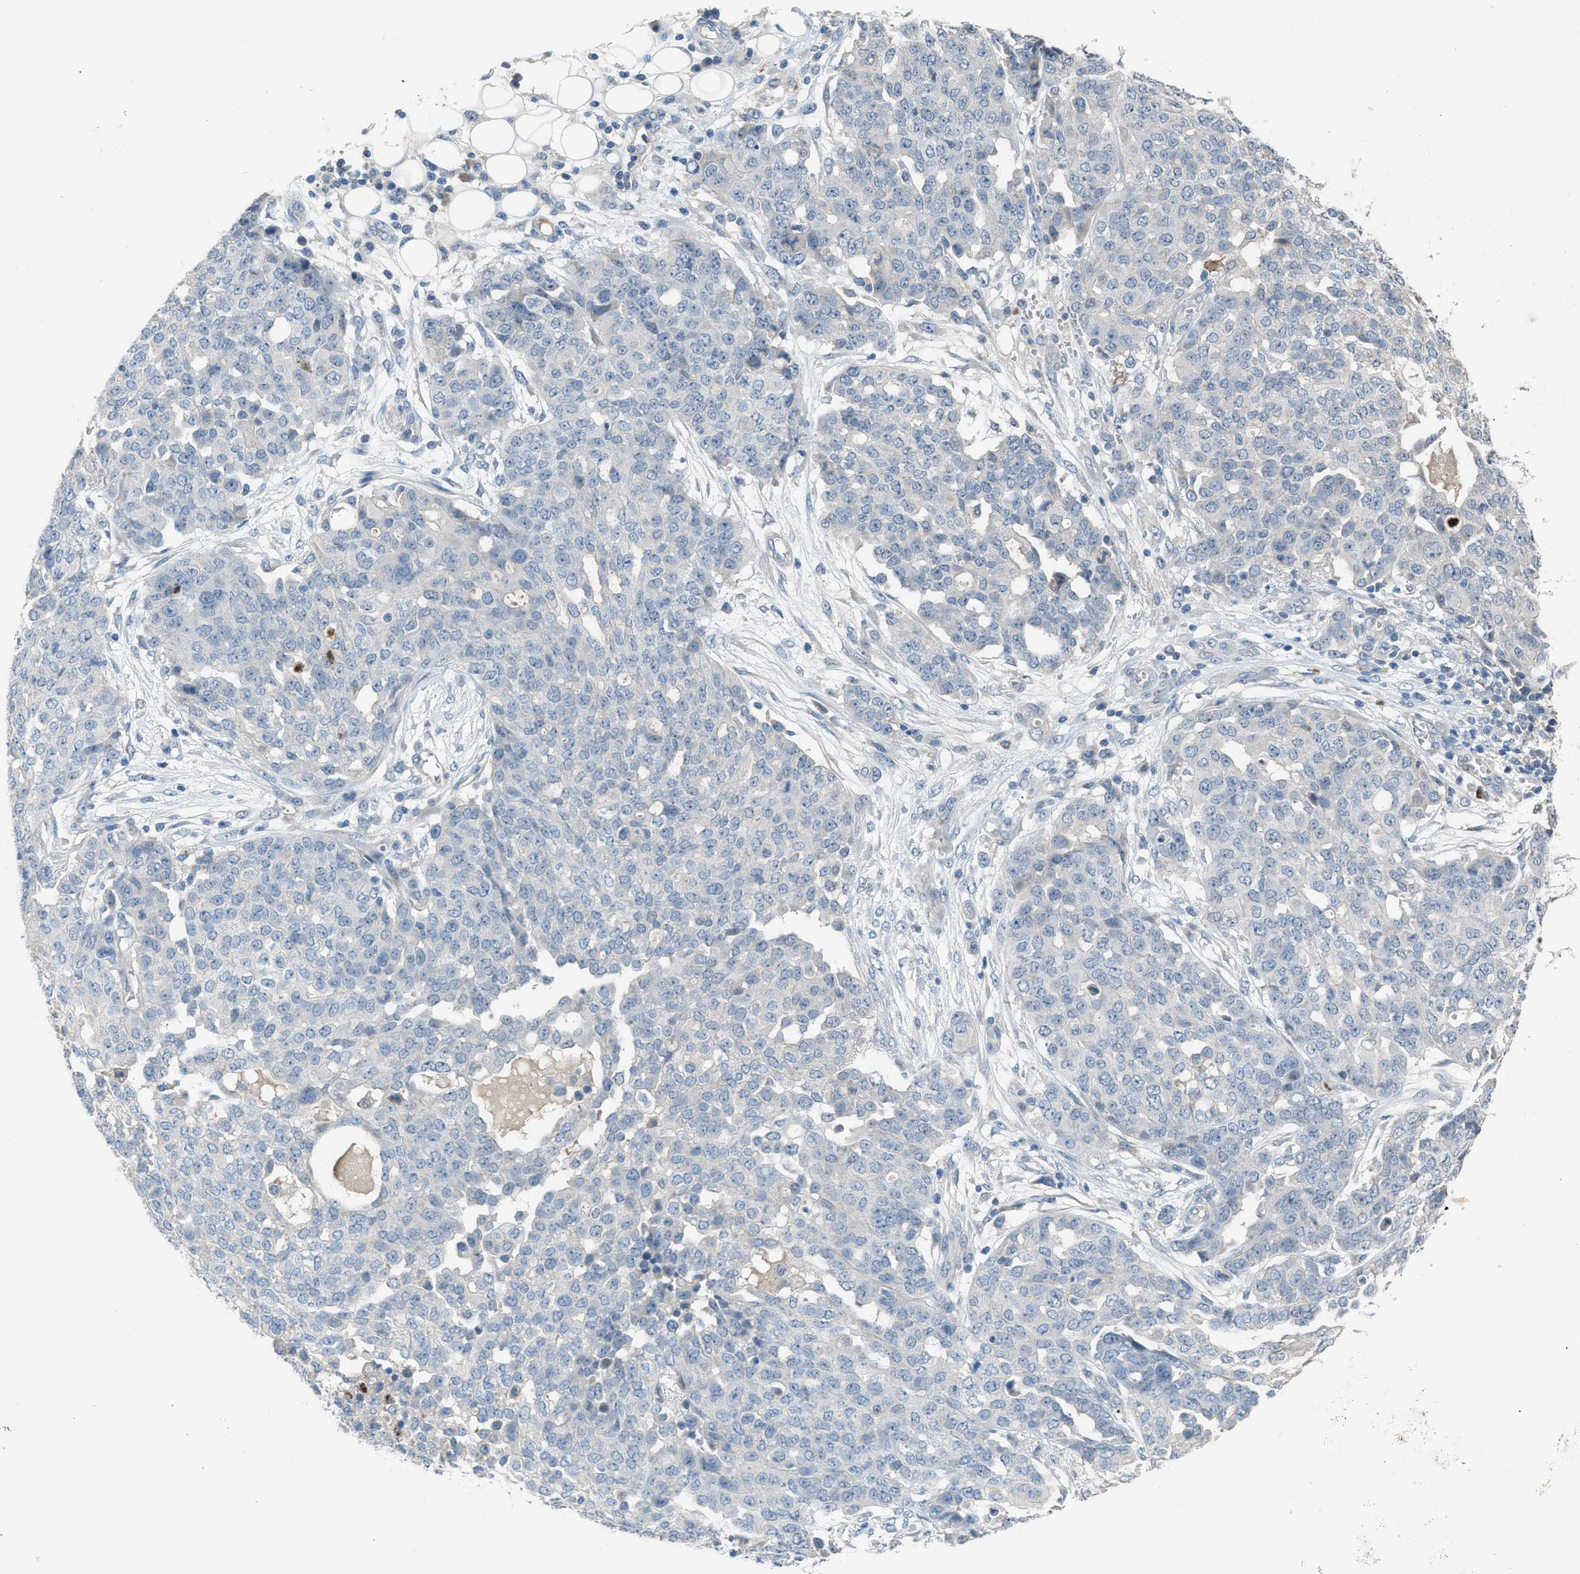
{"staining": {"intensity": "negative", "quantity": "none", "location": "none"}, "tissue": "ovarian cancer", "cell_type": "Tumor cells", "image_type": "cancer", "snomed": [{"axis": "morphology", "description": "Cystadenocarcinoma, serous, NOS"}, {"axis": "topography", "description": "Soft tissue"}, {"axis": "topography", "description": "Ovary"}], "caption": "This is a image of immunohistochemistry staining of serous cystadenocarcinoma (ovarian), which shows no expression in tumor cells.", "gene": "CFAP77", "patient": {"sex": "female", "age": 57}}